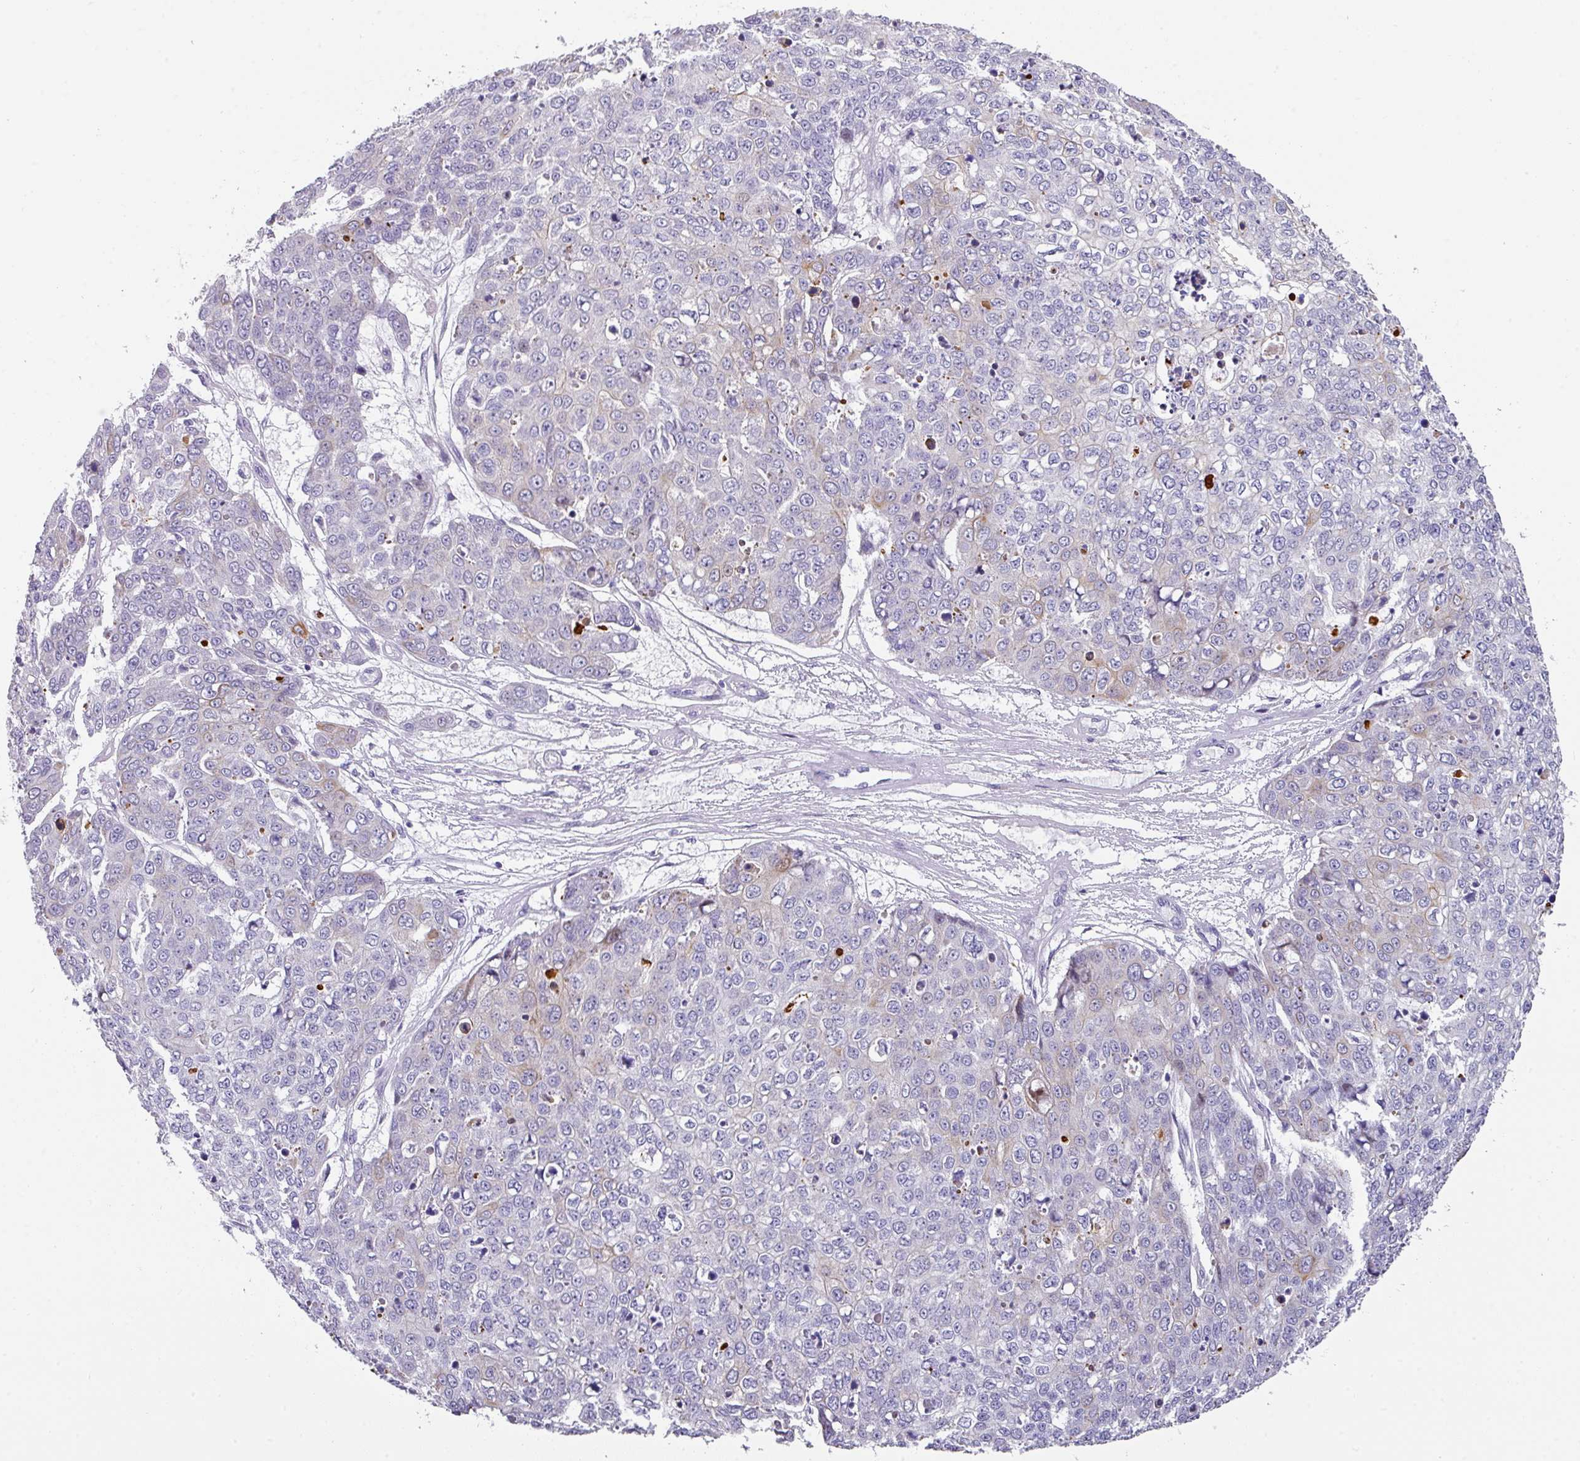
{"staining": {"intensity": "weak", "quantity": "<25%", "location": "cytoplasmic/membranous"}, "tissue": "skin cancer", "cell_type": "Tumor cells", "image_type": "cancer", "snomed": [{"axis": "morphology", "description": "Normal tissue, NOS"}, {"axis": "morphology", "description": "Squamous cell carcinoma, NOS"}, {"axis": "topography", "description": "Skin"}], "caption": "The IHC micrograph has no significant staining in tumor cells of skin cancer tissue.", "gene": "ANKRD29", "patient": {"sex": "male", "age": 72}}